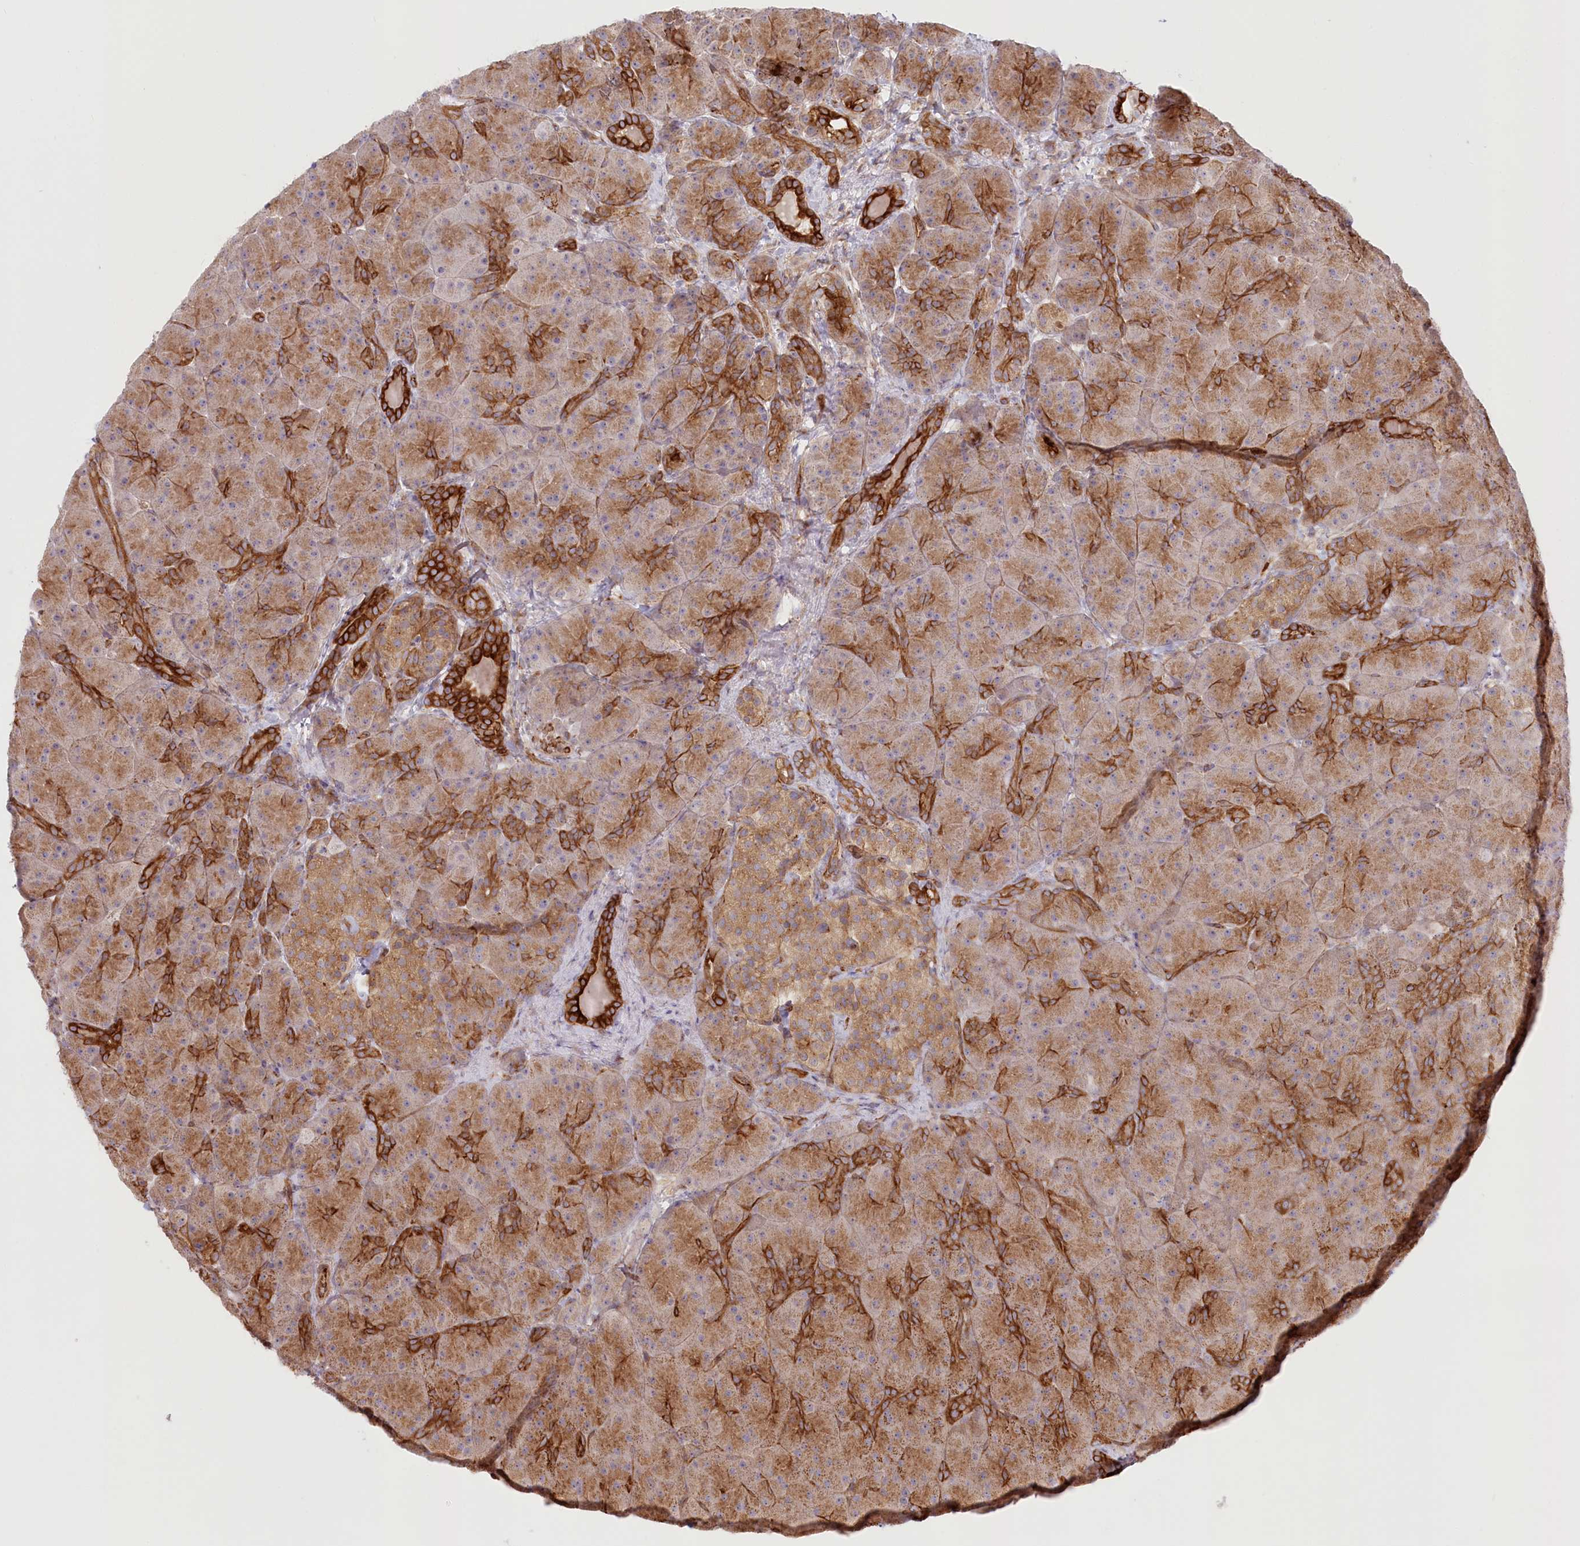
{"staining": {"intensity": "strong", "quantity": "25%-75%", "location": "cytoplasmic/membranous"}, "tissue": "pancreas", "cell_type": "Exocrine glandular cells", "image_type": "normal", "snomed": [{"axis": "morphology", "description": "Normal tissue, NOS"}, {"axis": "topography", "description": "Pancreas"}], "caption": "Protein expression analysis of unremarkable human pancreas reveals strong cytoplasmic/membranous positivity in about 25%-75% of exocrine glandular cells. Using DAB (3,3'-diaminobenzidine) (brown) and hematoxylin (blue) stains, captured at high magnification using brightfield microscopy.", "gene": "COMMD3", "patient": {"sex": "male", "age": 66}}